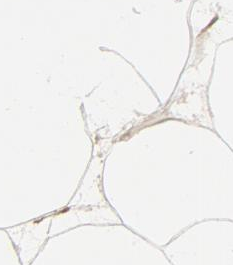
{"staining": {"intensity": "moderate", "quantity": "25%-75%", "location": "cytoplasmic/membranous"}, "tissue": "adipose tissue", "cell_type": "Adipocytes", "image_type": "normal", "snomed": [{"axis": "morphology", "description": "Normal tissue, NOS"}, {"axis": "morphology", "description": "Duct carcinoma"}, {"axis": "topography", "description": "Breast"}, {"axis": "topography", "description": "Adipose tissue"}], "caption": "About 25%-75% of adipocytes in normal human adipose tissue exhibit moderate cytoplasmic/membranous protein positivity as visualized by brown immunohistochemical staining.", "gene": "EIF4E", "patient": {"sex": "female", "age": 37}}